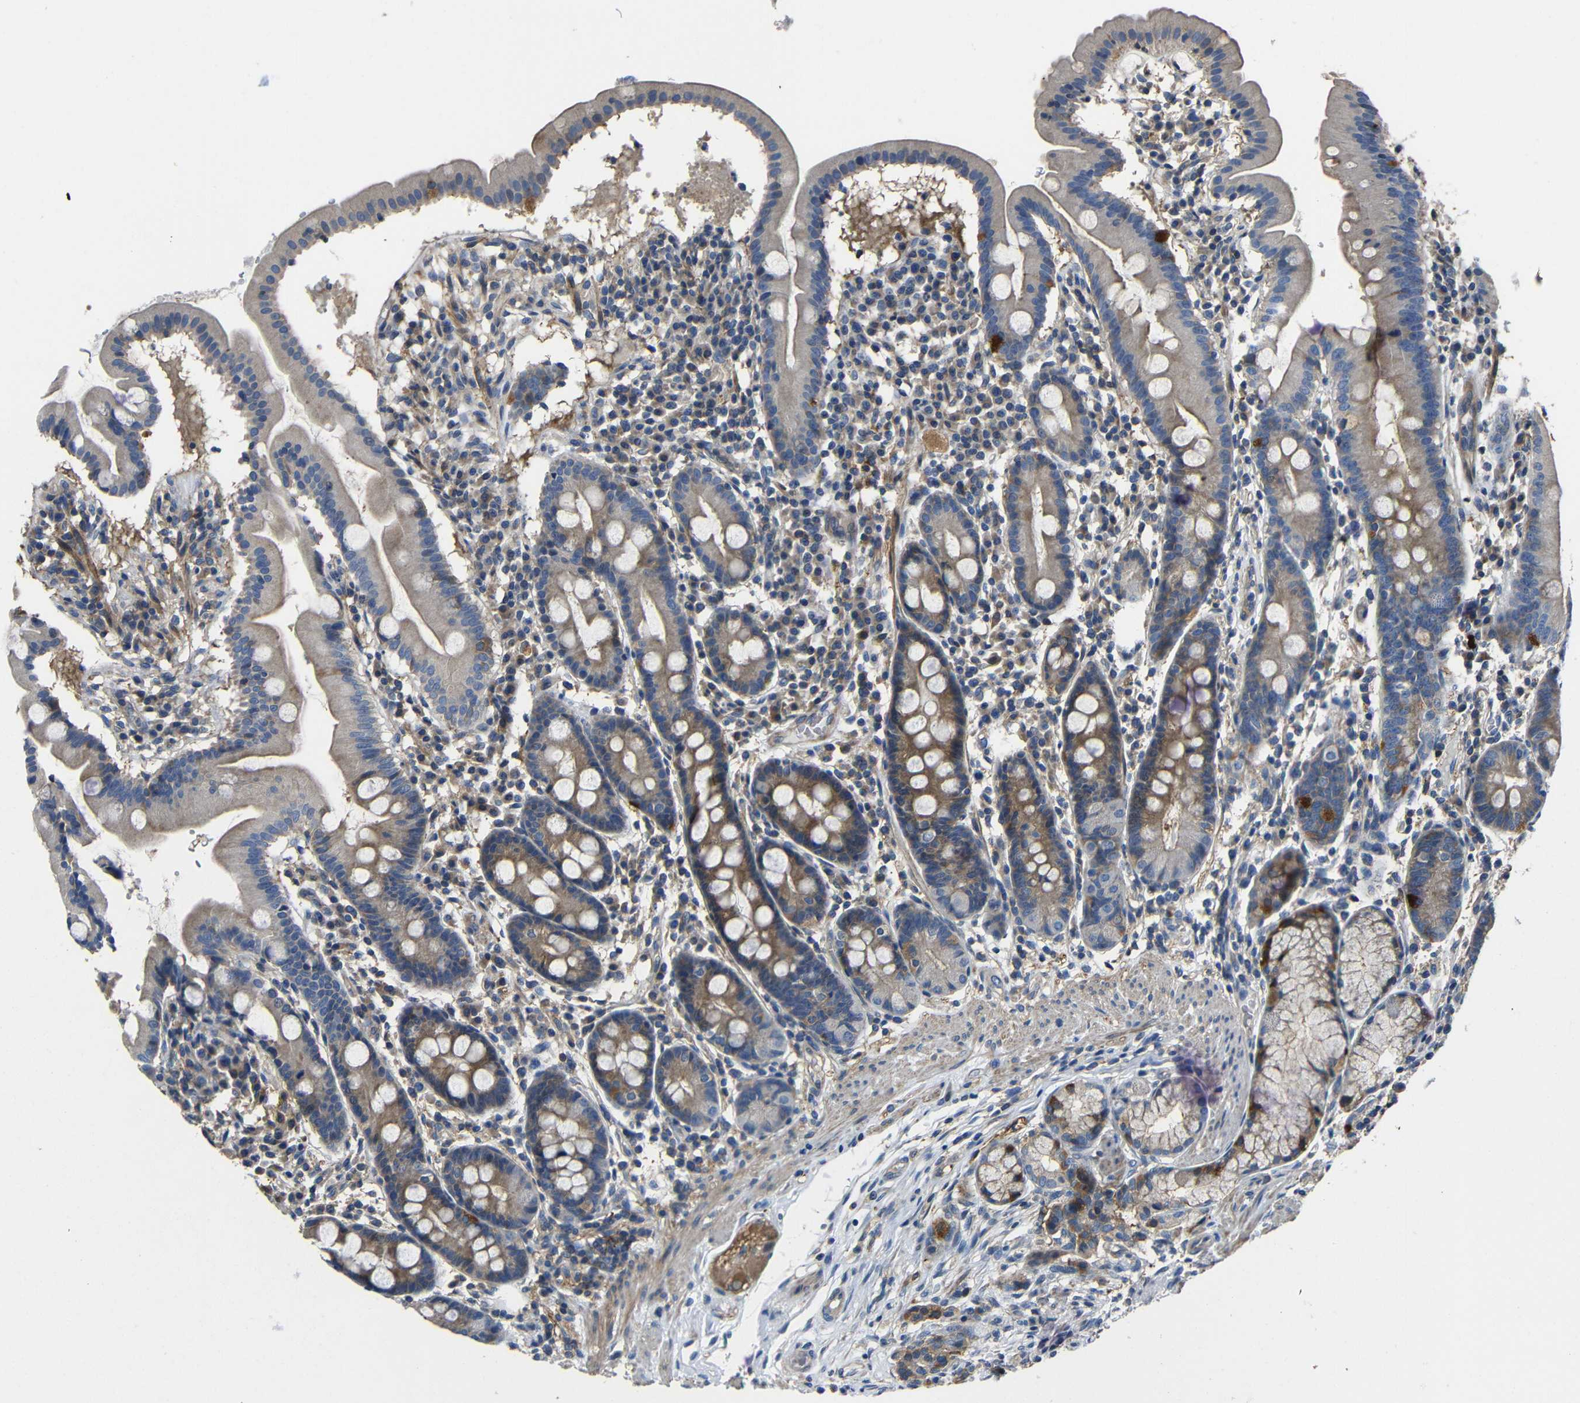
{"staining": {"intensity": "moderate", "quantity": ">75%", "location": "cytoplasmic/membranous"}, "tissue": "duodenum", "cell_type": "Glandular cells", "image_type": "normal", "snomed": [{"axis": "morphology", "description": "Normal tissue, NOS"}, {"axis": "topography", "description": "Duodenum"}], "caption": "Duodenum was stained to show a protein in brown. There is medium levels of moderate cytoplasmic/membranous staining in about >75% of glandular cells. (Stains: DAB (3,3'-diaminobenzidine) in brown, nuclei in blue, Microscopy: brightfield microscopy at high magnification).", "gene": "GDI1", "patient": {"sex": "male", "age": 50}}